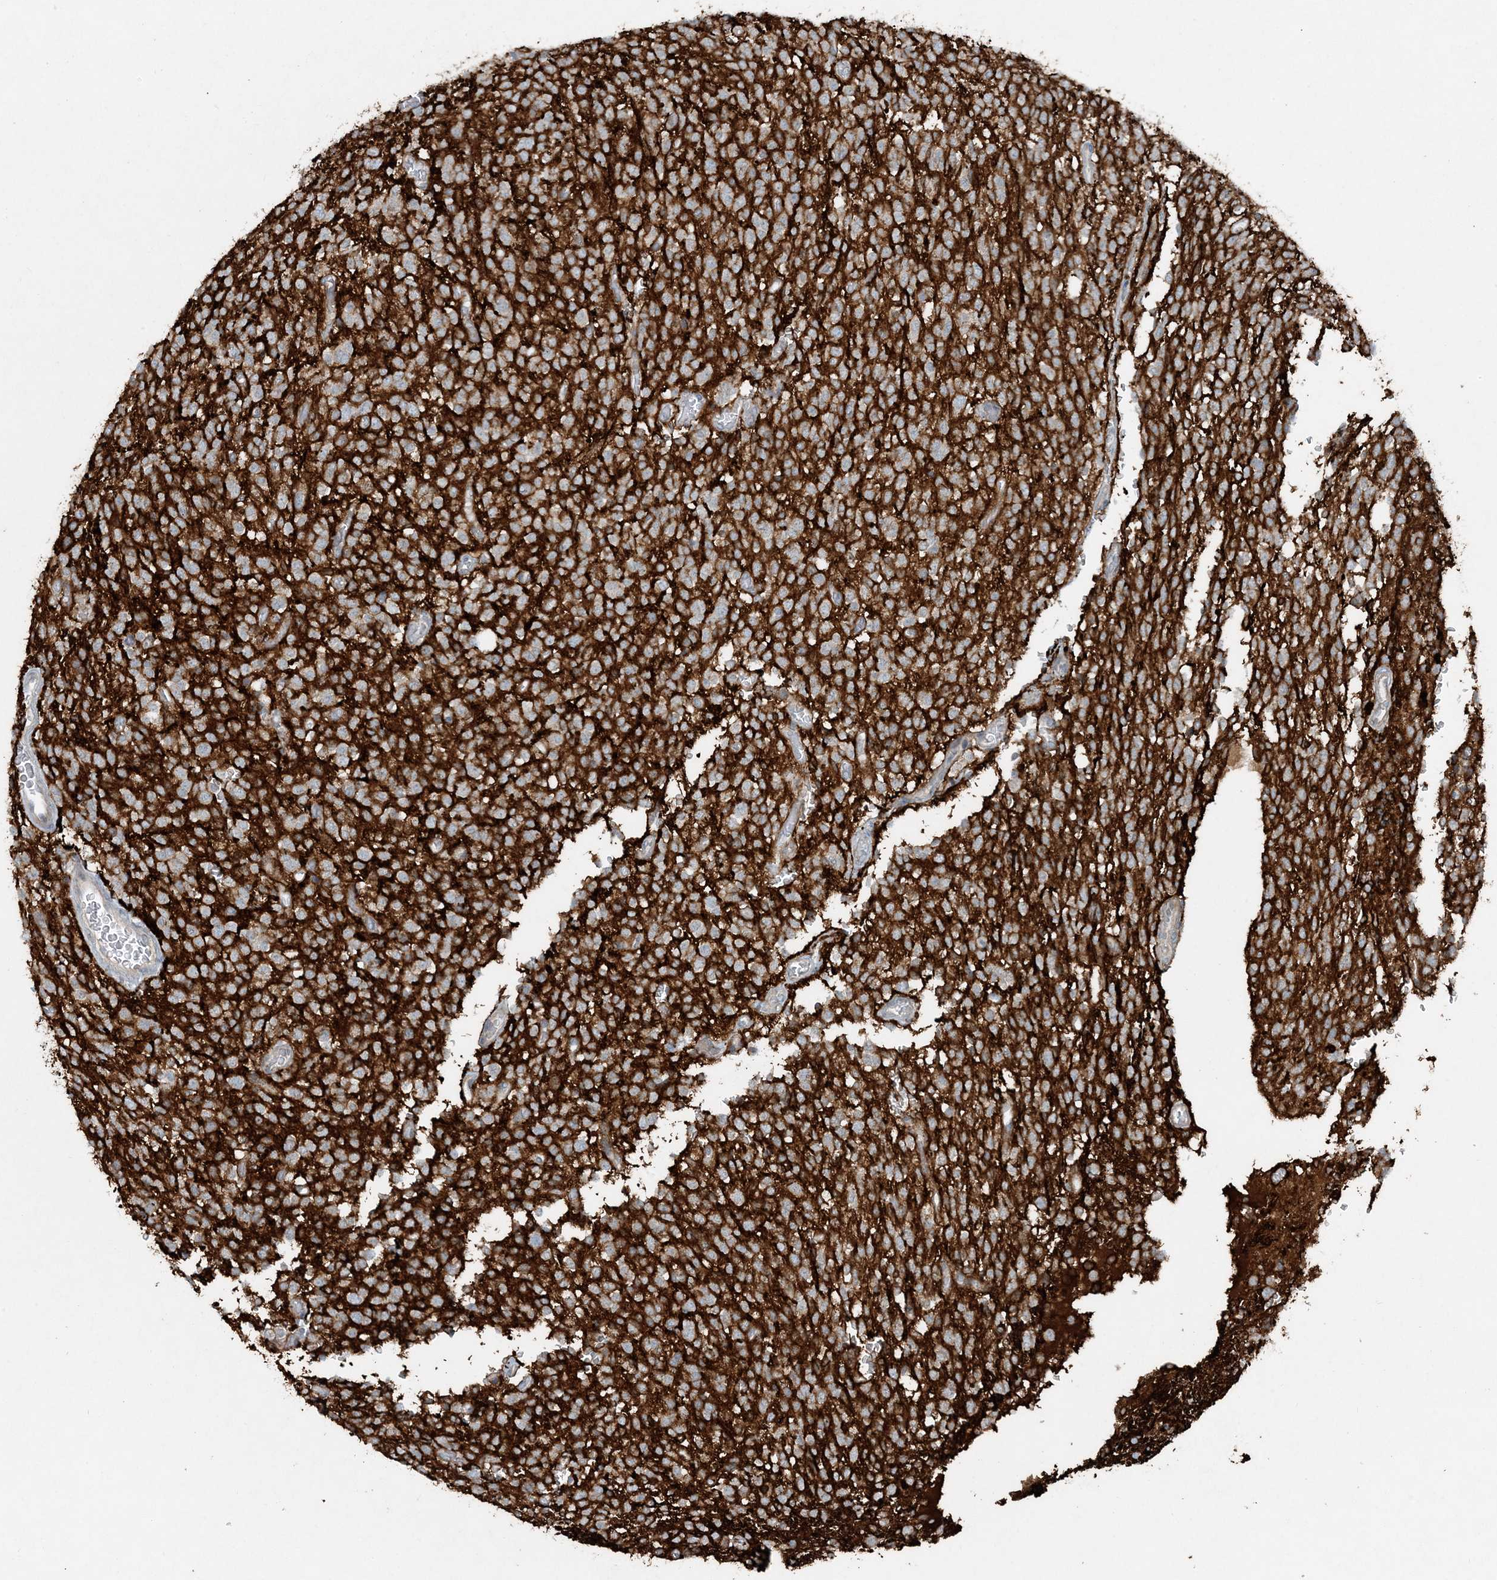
{"staining": {"intensity": "negative", "quantity": "none", "location": "none"}, "tissue": "glioma", "cell_type": "Tumor cells", "image_type": "cancer", "snomed": [{"axis": "morphology", "description": "Glioma, malignant, High grade"}, {"axis": "topography", "description": "Brain"}], "caption": "A high-resolution photomicrograph shows immunohistochemistry staining of malignant high-grade glioma, which exhibits no significant staining in tumor cells.", "gene": "MITD1", "patient": {"sex": "male", "age": 34}}